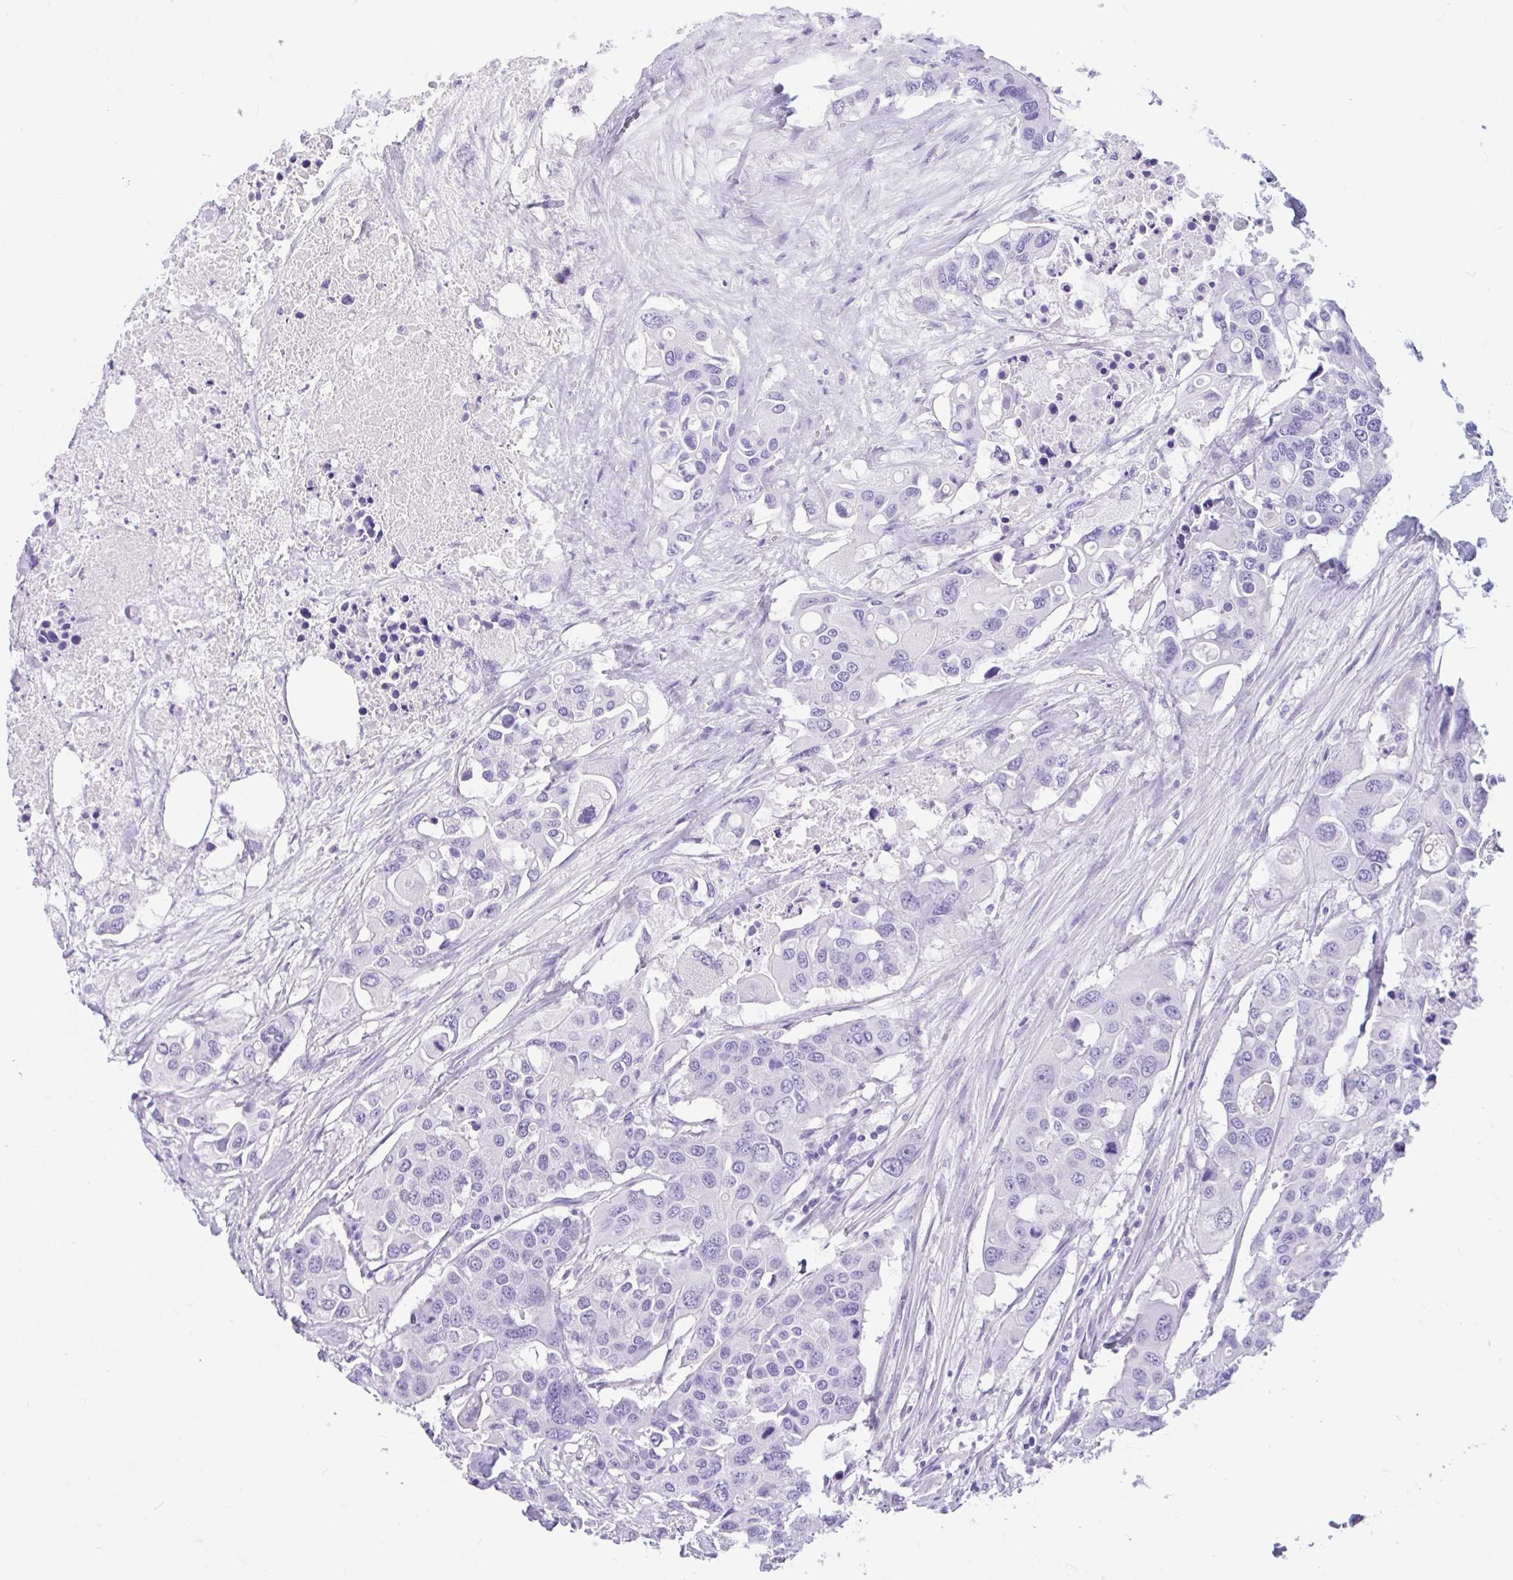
{"staining": {"intensity": "negative", "quantity": "none", "location": "none"}, "tissue": "colorectal cancer", "cell_type": "Tumor cells", "image_type": "cancer", "snomed": [{"axis": "morphology", "description": "Adenocarcinoma, NOS"}, {"axis": "topography", "description": "Colon"}], "caption": "Tumor cells show no significant protein staining in colorectal cancer (adenocarcinoma).", "gene": "OR4N4", "patient": {"sex": "male", "age": 77}}